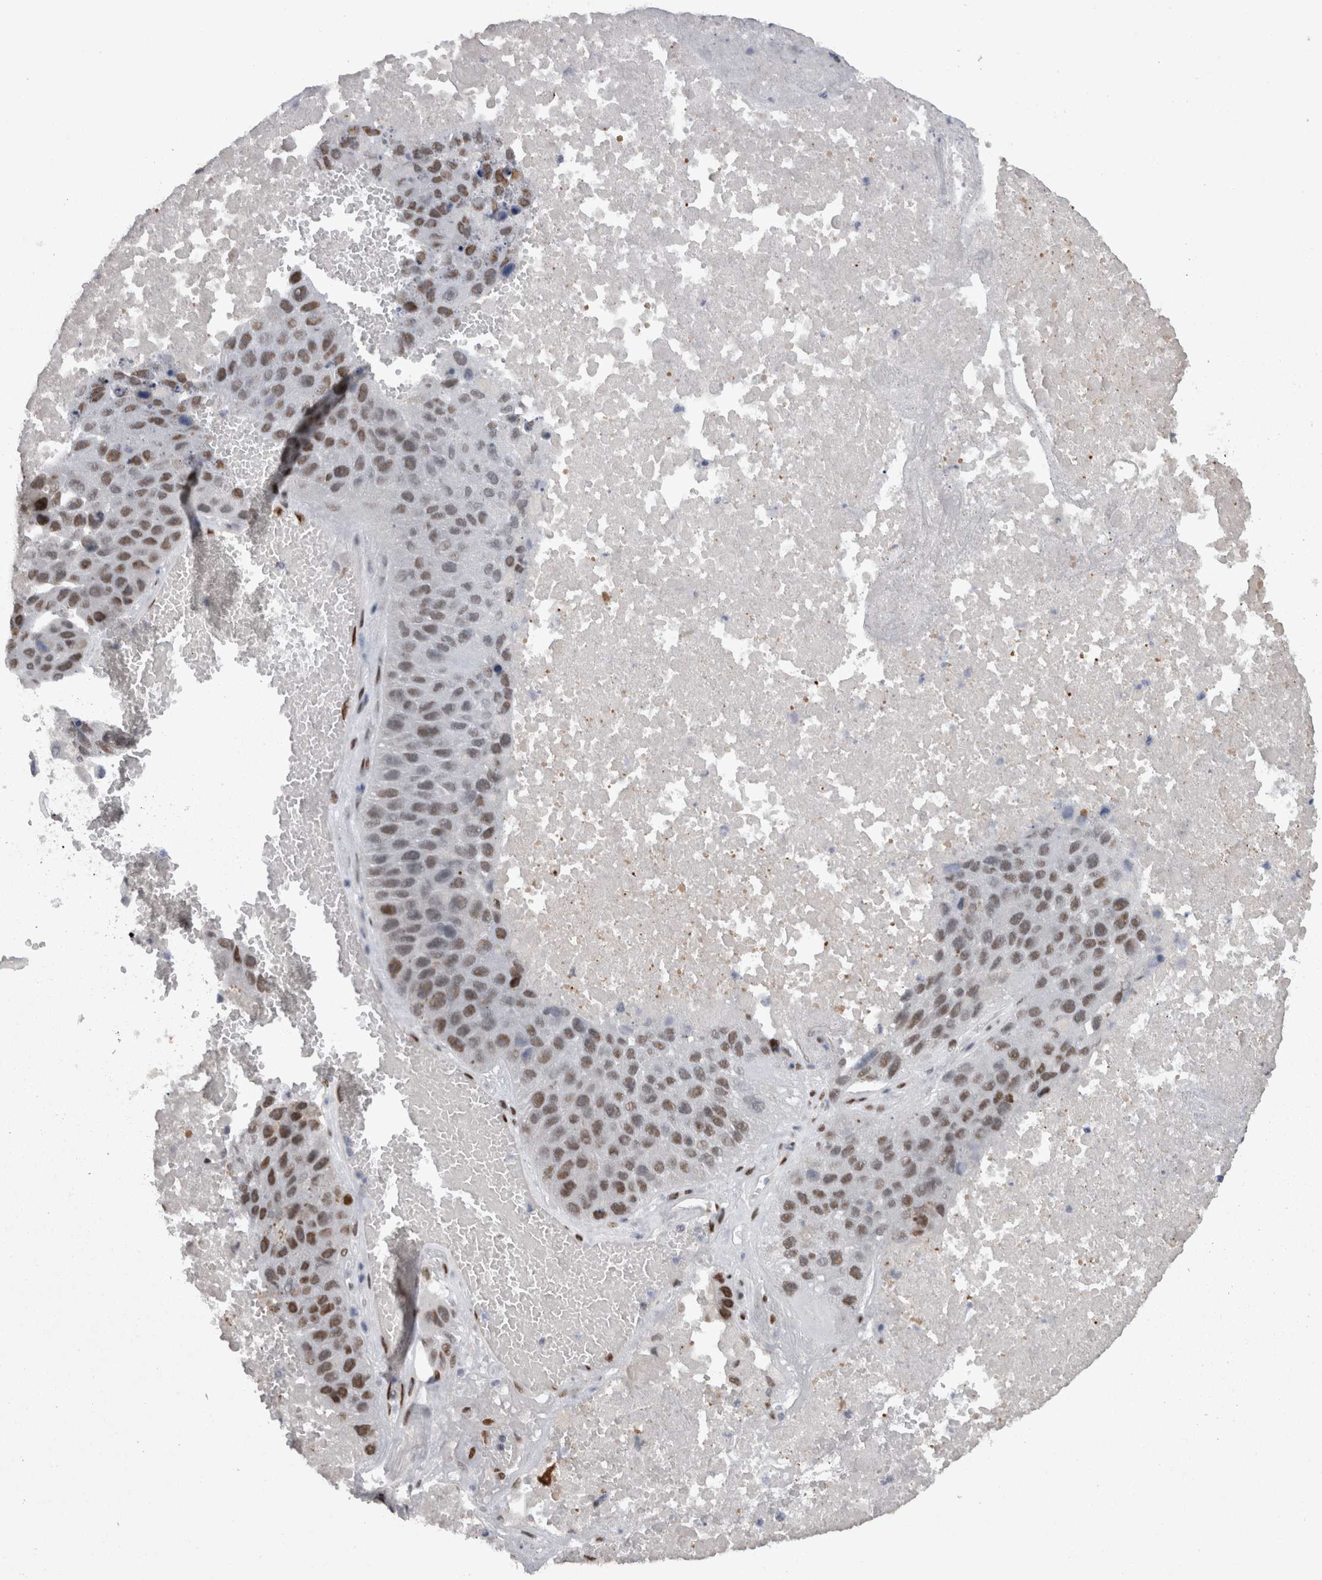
{"staining": {"intensity": "moderate", "quantity": ">75%", "location": "nuclear"}, "tissue": "lung cancer", "cell_type": "Tumor cells", "image_type": "cancer", "snomed": [{"axis": "morphology", "description": "Squamous cell carcinoma, NOS"}, {"axis": "topography", "description": "Lung"}], "caption": "Immunohistochemistry of lung cancer shows medium levels of moderate nuclear staining in approximately >75% of tumor cells.", "gene": "C1orf54", "patient": {"sex": "male", "age": 61}}